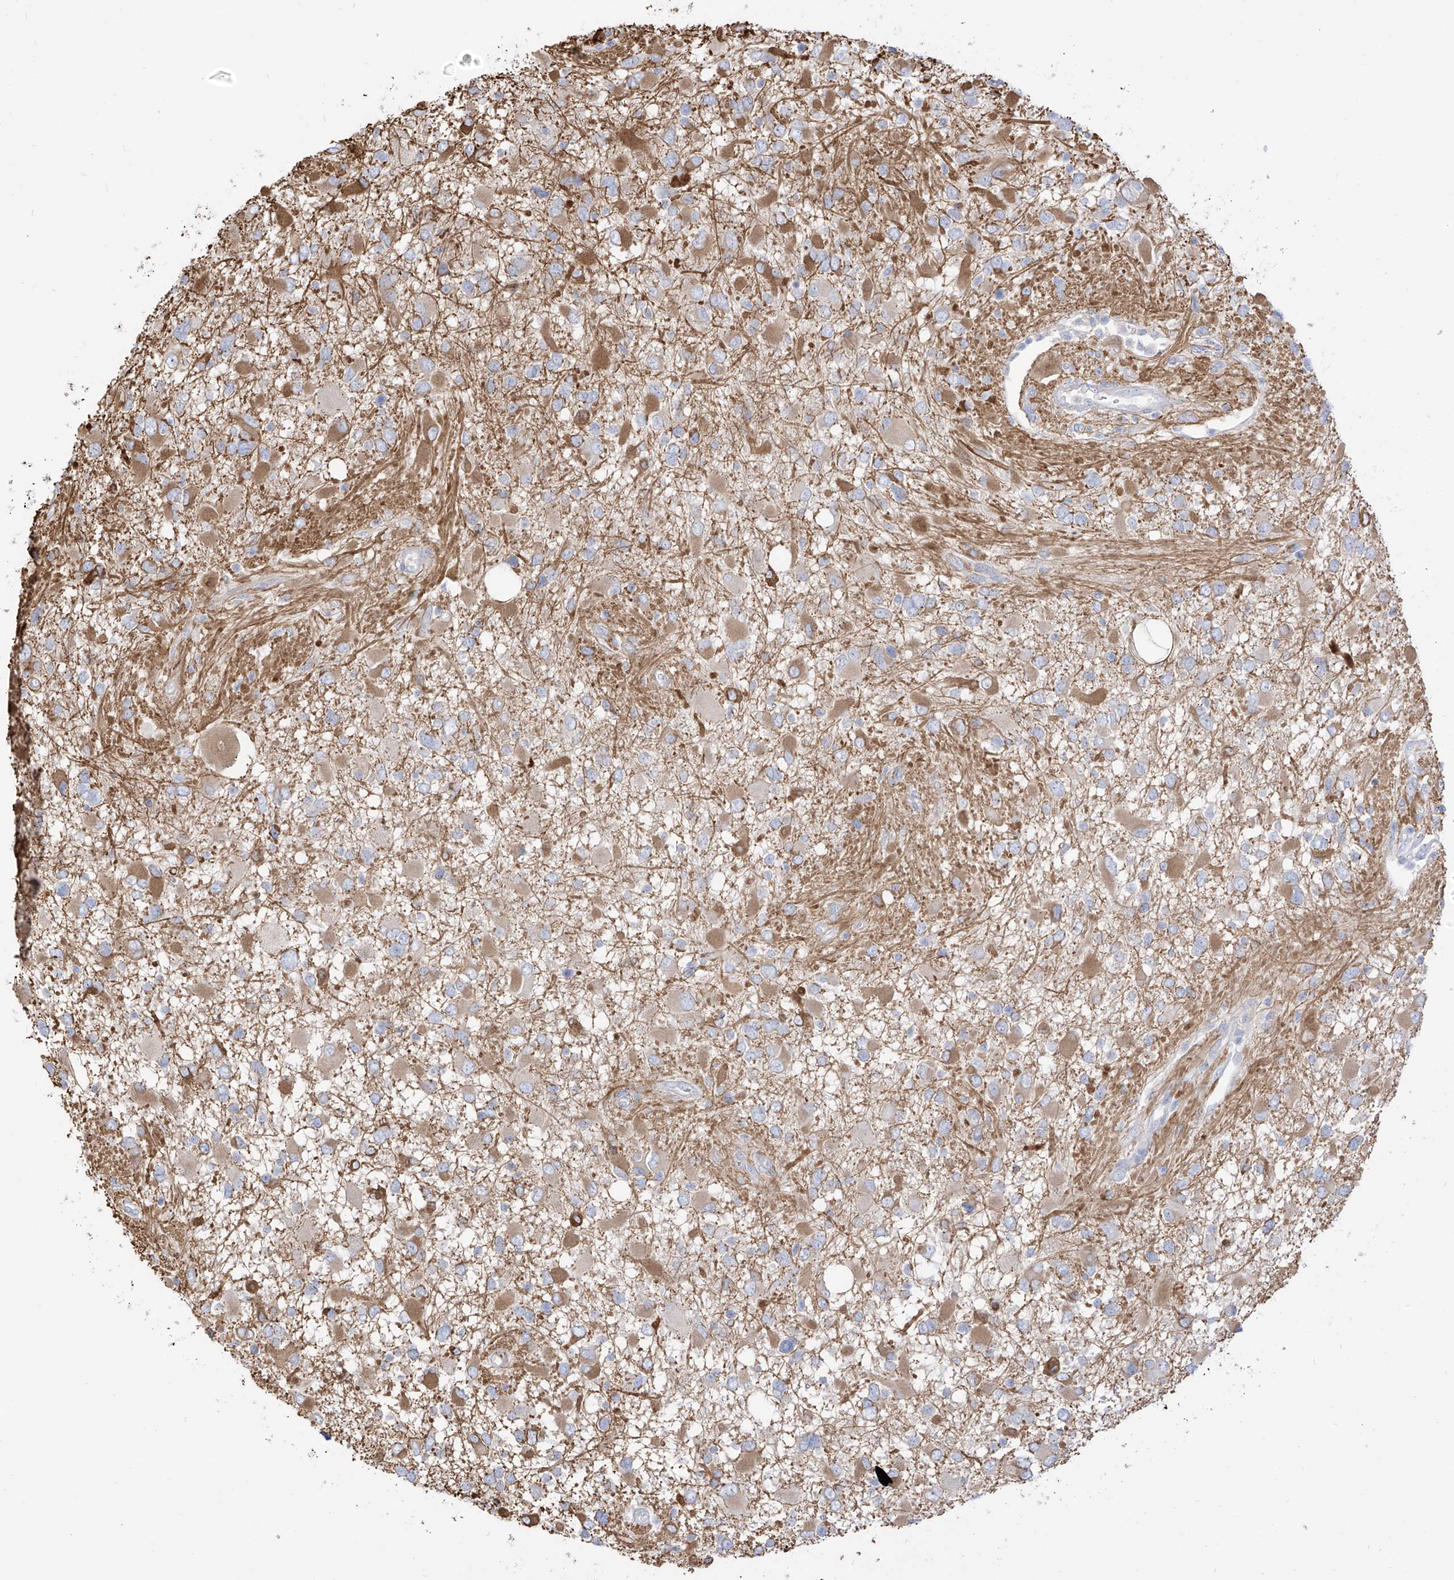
{"staining": {"intensity": "moderate", "quantity": "<25%", "location": "cytoplasmic/membranous"}, "tissue": "glioma", "cell_type": "Tumor cells", "image_type": "cancer", "snomed": [{"axis": "morphology", "description": "Glioma, malignant, High grade"}, {"axis": "topography", "description": "Brain"}], "caption": "Moderate cytoplasmic/membranous protein positivity is present in approximately <25% of tumor cells in malignant glioma (high-grade).", "gene": "ARHGEF40", "patient": {"sex": "male", "age": 53}}